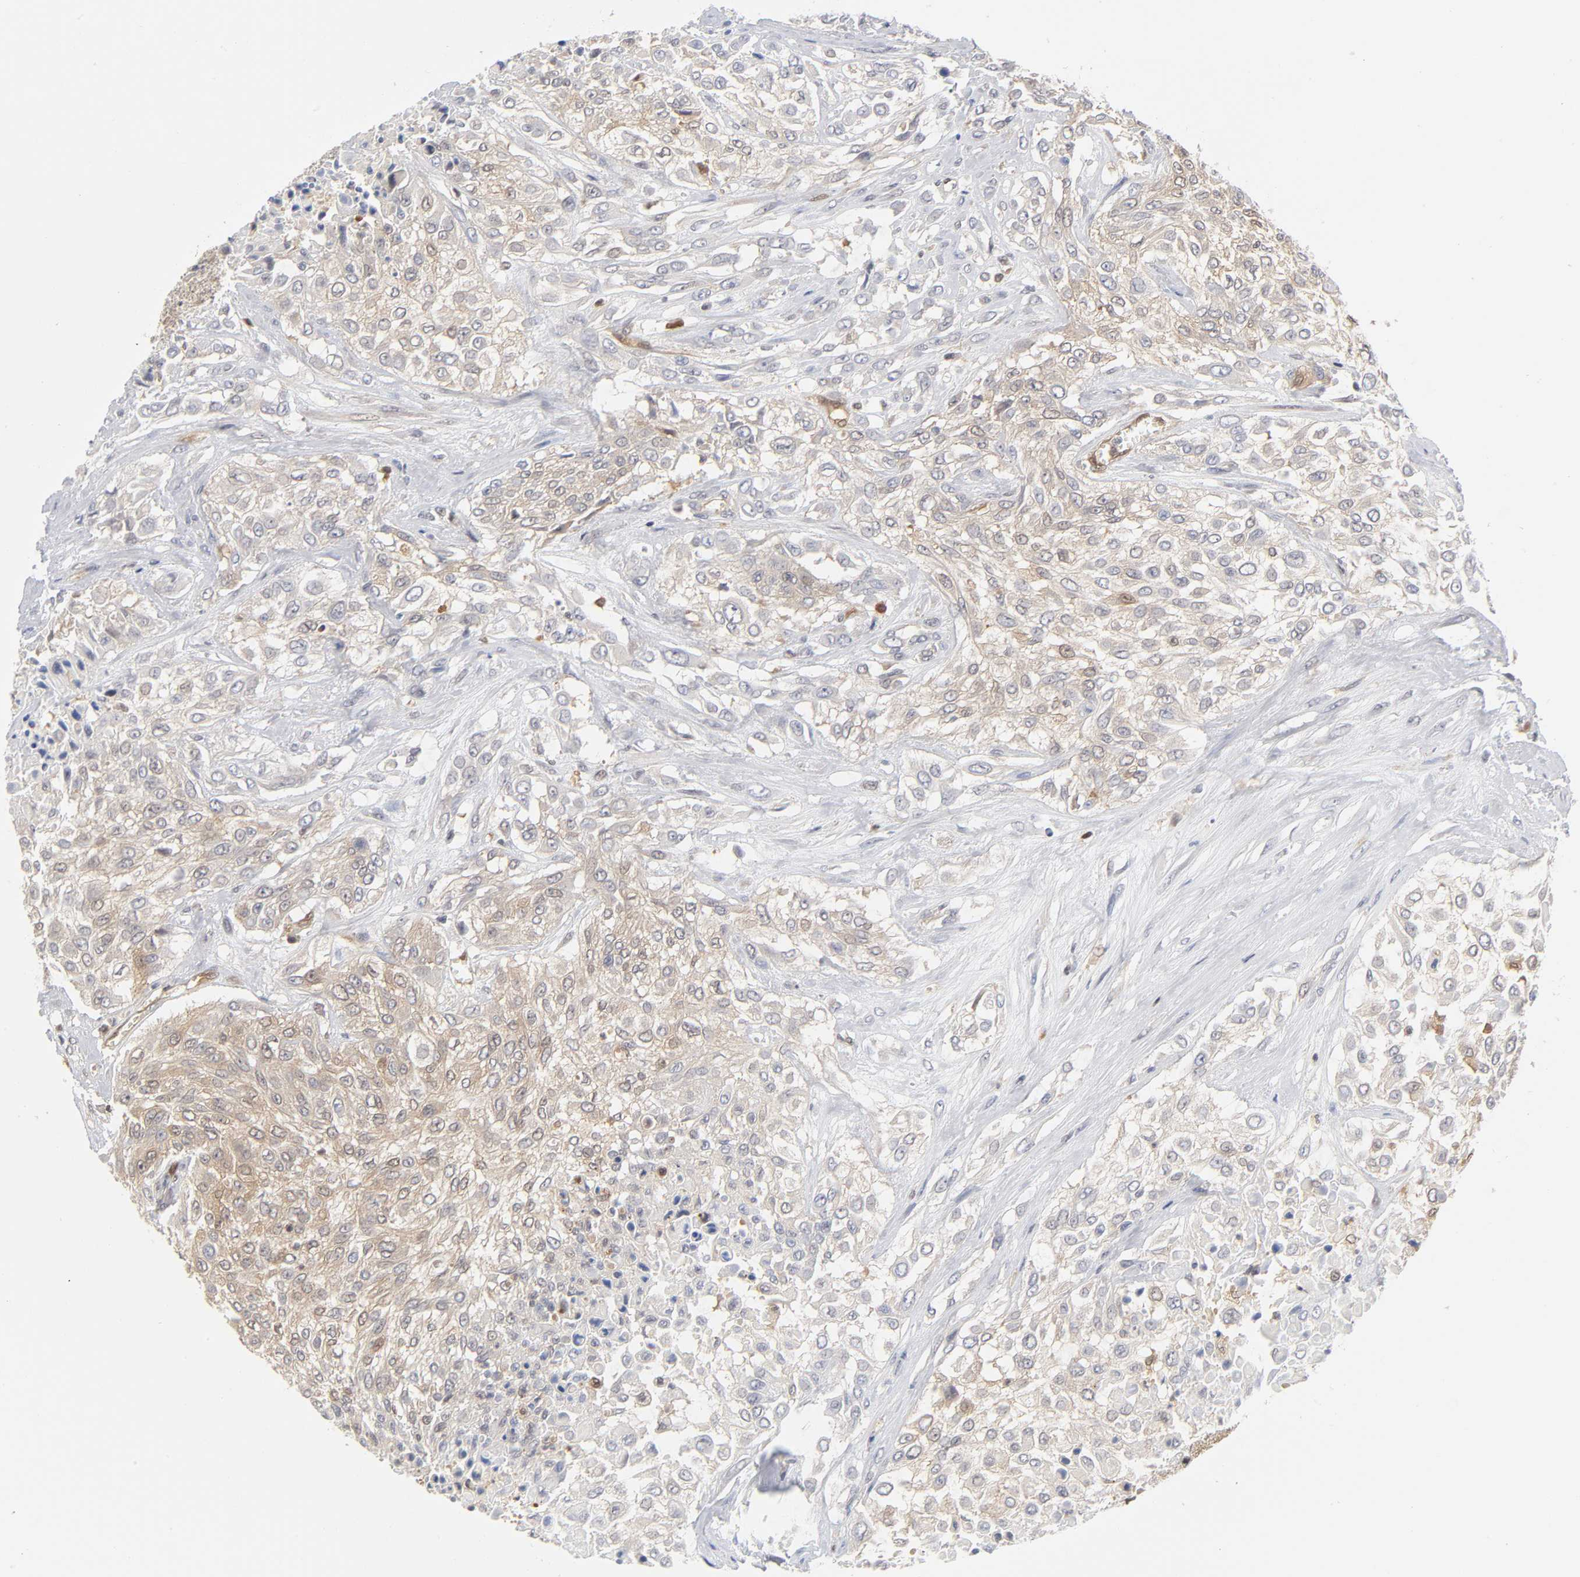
{"staining": {"intensity": "weak", "quantity": "25%-75%", "location": "cytoplasmic/membranous"}, "tissue": "urothelial cancer", "cell_type": "Tumor cells", "image_type": "cancer", "snomed": [{"axis": "morphology", "description": "Urothelial carcinoma, High grade"}, {"axis": "topography", "description": "Urinary bladder"}], "caption": "Tumor cells demonstrate low levels of weak cytoplasmic/membranous staining in approximately 25%-75% of cells in urothelial cancer.", "gene": "DFFB", "patient": {"sex": "male", "age": 57}}